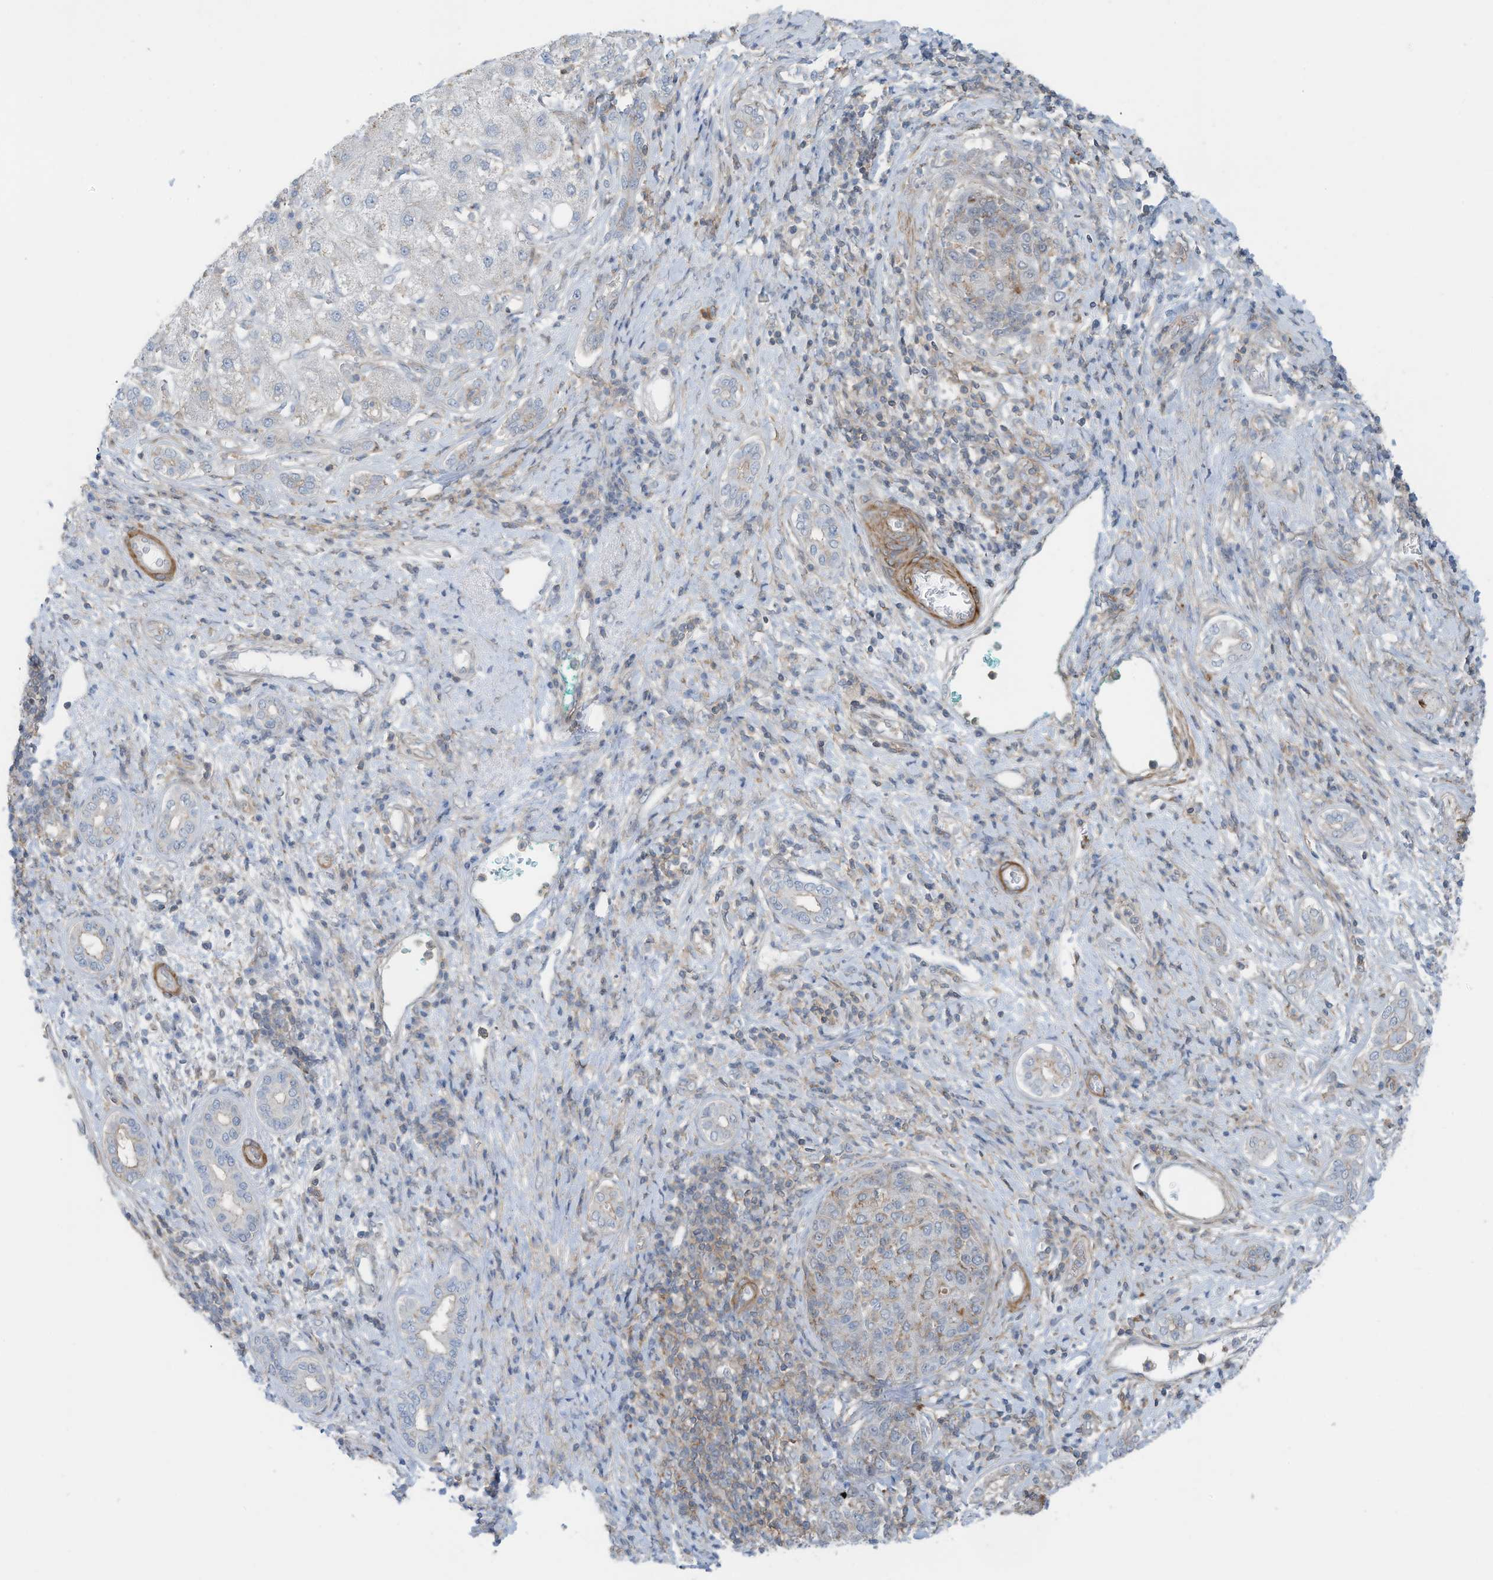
{"staining": {"intensity": "negative", "quantity": "none", "location": "none"}, "tissue": "liver cancer", "cell_type": "Tumor cells", "image_type": "cancer", "snomed": [{"axis": "morphology", "description": "Carcinoma, Hepatocellular, NOS"}, {"axis": "topography", "description": "Liver"}], "caption": "Image shows no protein positivity in tumor cells of hepatocellular carcinoma (liver) tissue. (DAB (3,3'-diaminobenzidine) IHC with hematoxylin counter stain).", "gene": "ZNF846", "patient": {"sex": "male", "age": 65}}